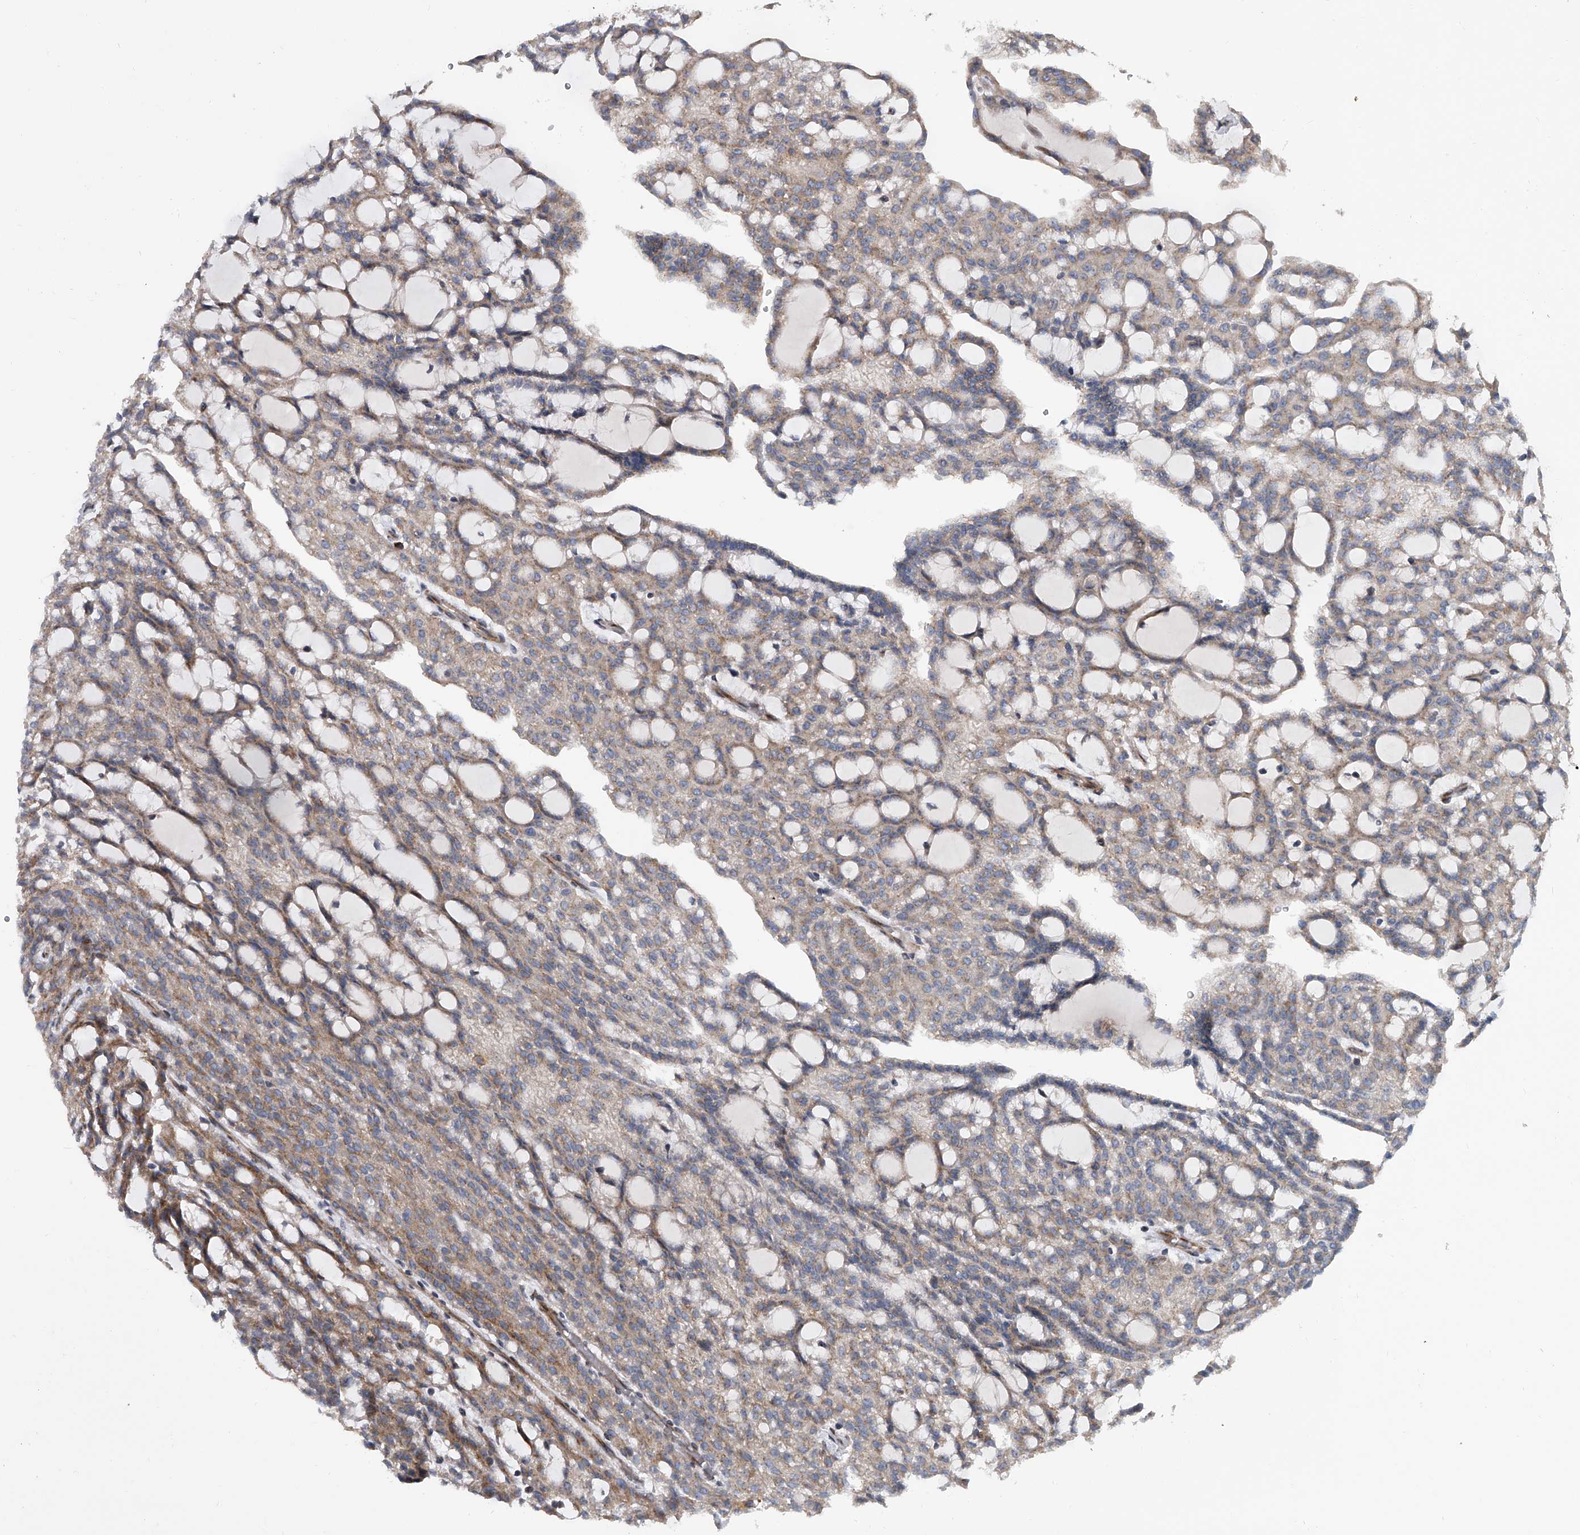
{"staining": {"intensity": "moderate", "quantity": "25%-75%", "location": "cytoplasmic/membranous"}, "tissue": "renal cancer", "cell_type": "Tumor cells", "image_type": "cancer", "snomed": [{"axis": "morphology", "description": "Adenocarcinoma, NOS"}, {"axis": "topography", "description": "Kidney"}], "caption": "Adenocarcinoma (renal) stained with a protein marker reveals moderate staining in tumor cells.", "gene": "DLGAP2", "patient": {"sex": "male", "age": 63}}